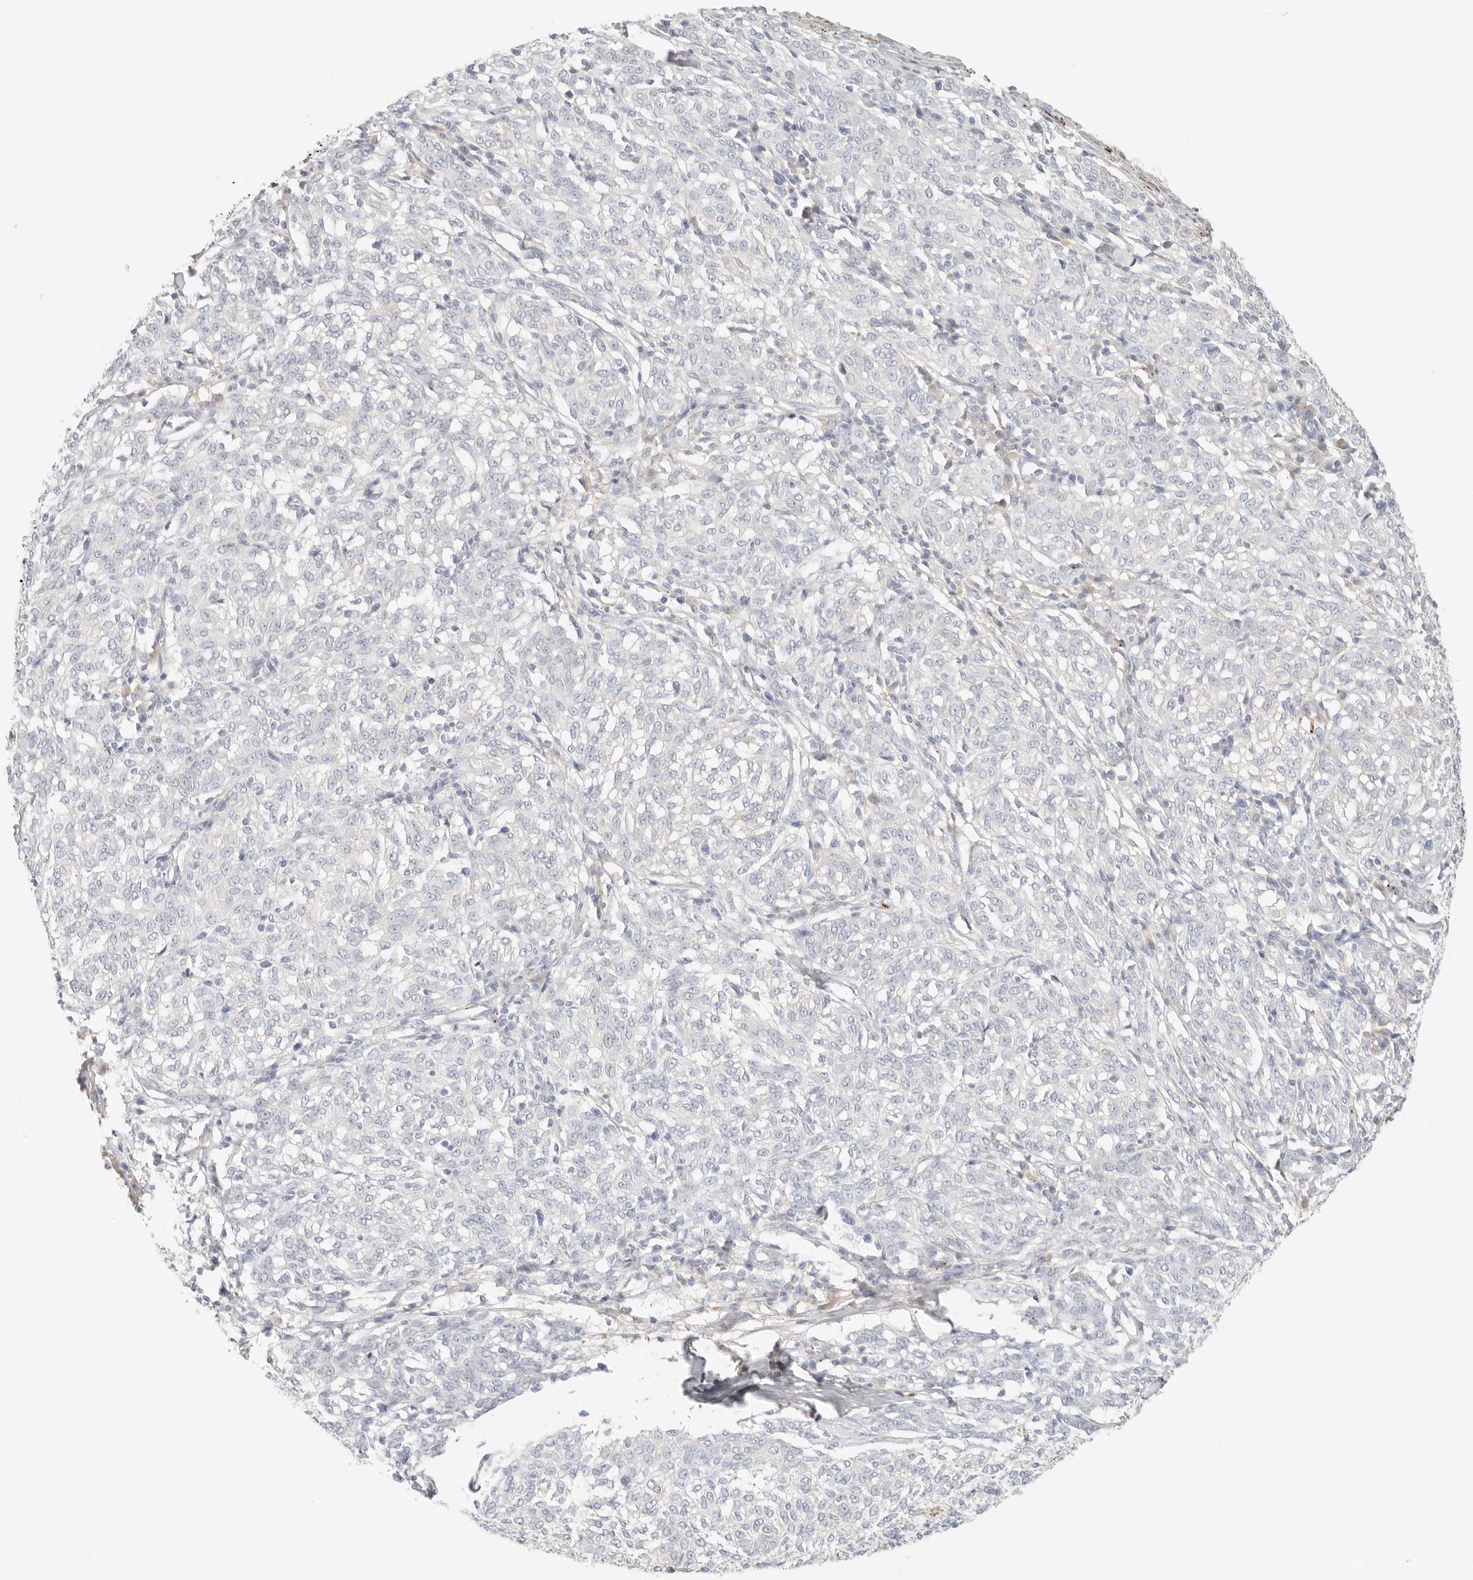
{"staining": {"intensity": "negative", "quantity": "none", "location": "none"}, "tissue": "melanoma", "cell_type": "Tumor cells", "image_type": "cancer", "snomed": [{"axis": "morphology", "description": "Malignant melanoma, NOS"}, {"axis": "topography", "description": "Skin"}], "caption": "This is an IHC photomicrograph of melanoma. There is no expression in tumor cells.", "gene": "CEP120", "patient": {"sex": "female", "age": 72}}